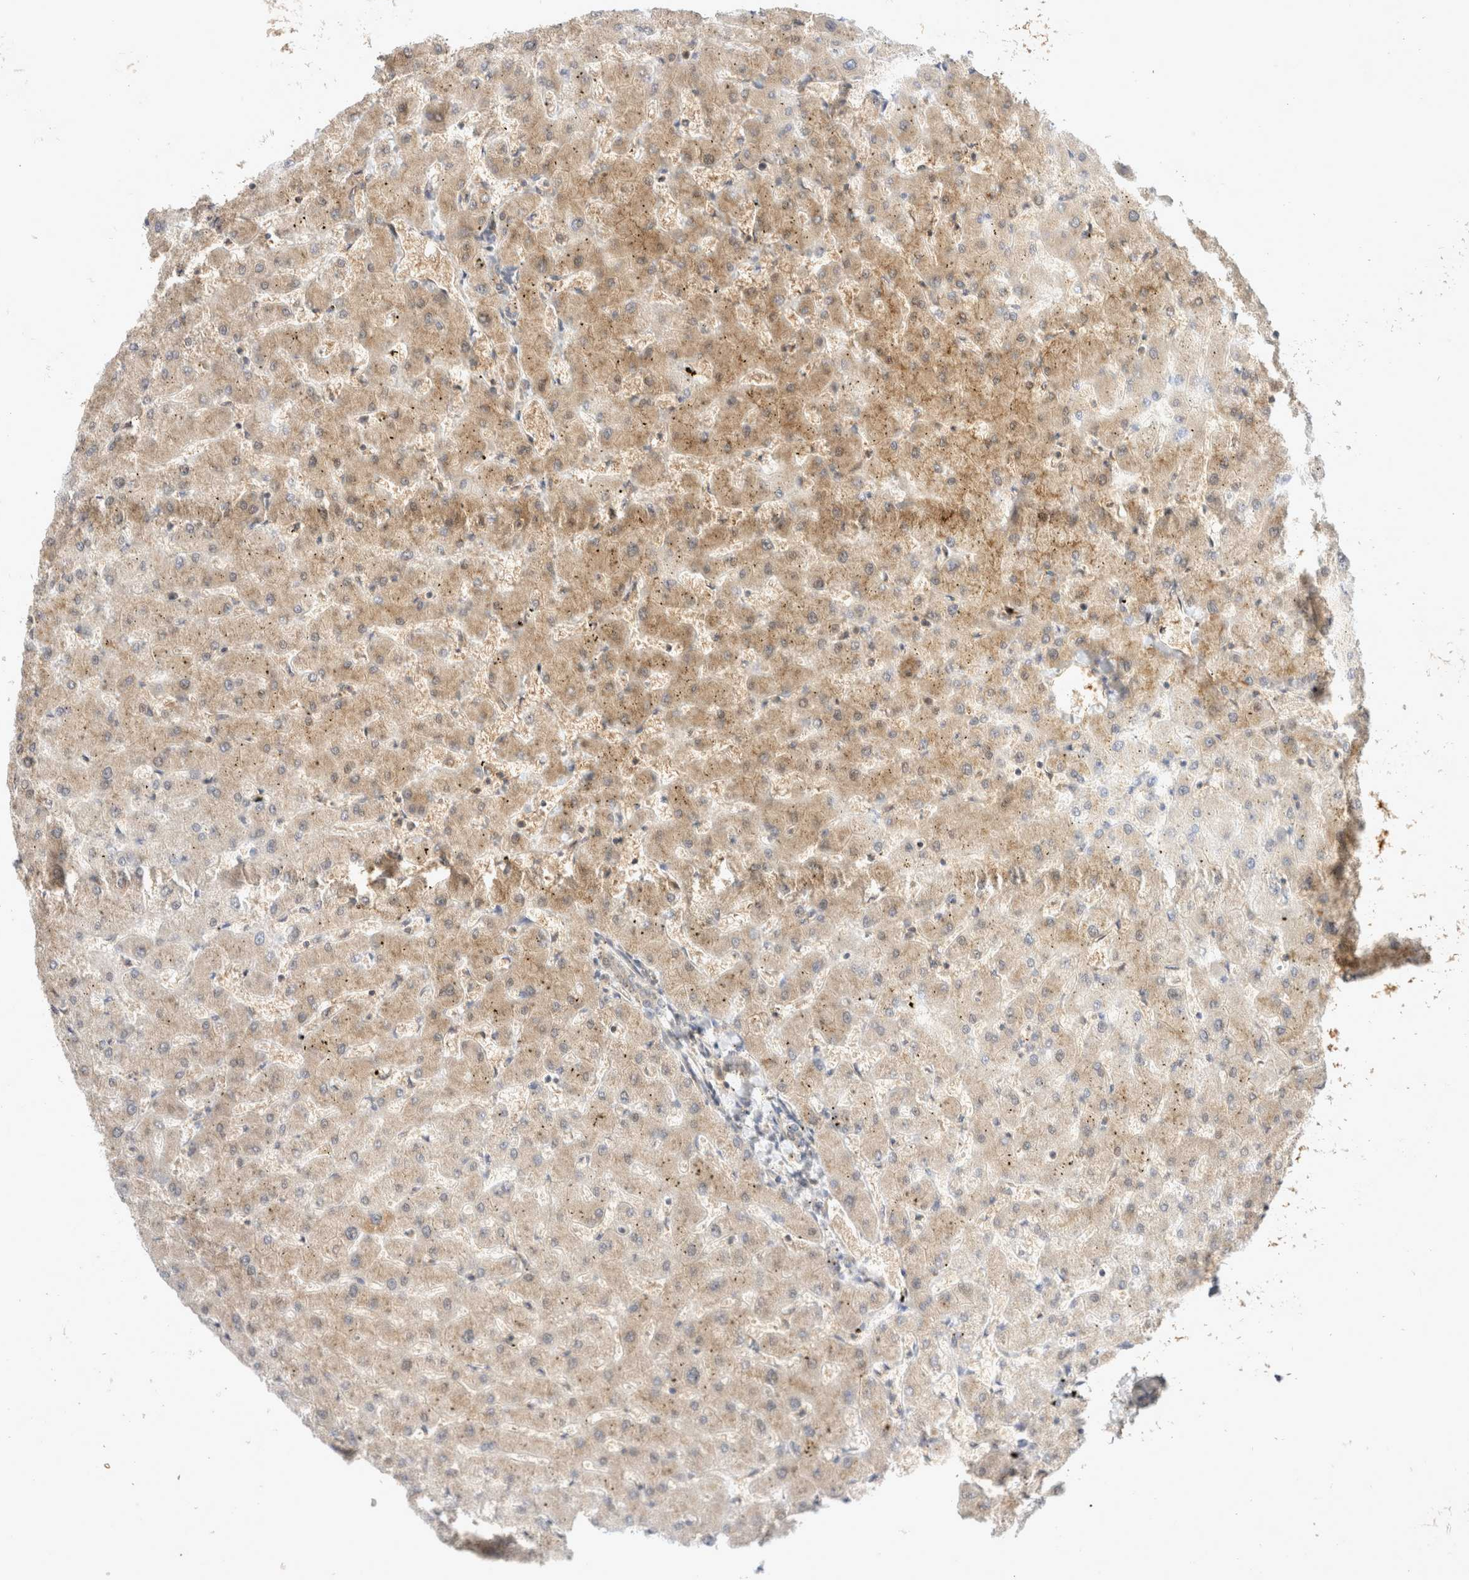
{"staining": {"intensity": "negative", "quantity": "none", "location": "none"}, "tissue": "liver", "cell_type": "Cholangiocytes", "image_type": "normal", "snomed": [{"axis": "morphology", "description": "Normal tissue, NOS"}, {"axis": "topography", "description": "Liver"}], "caption": "IHC of benign human liver shows no positivity in cholangiocytes.", "gene": "EIF4G3", "patient": {"sex": "female", "age": 63}}